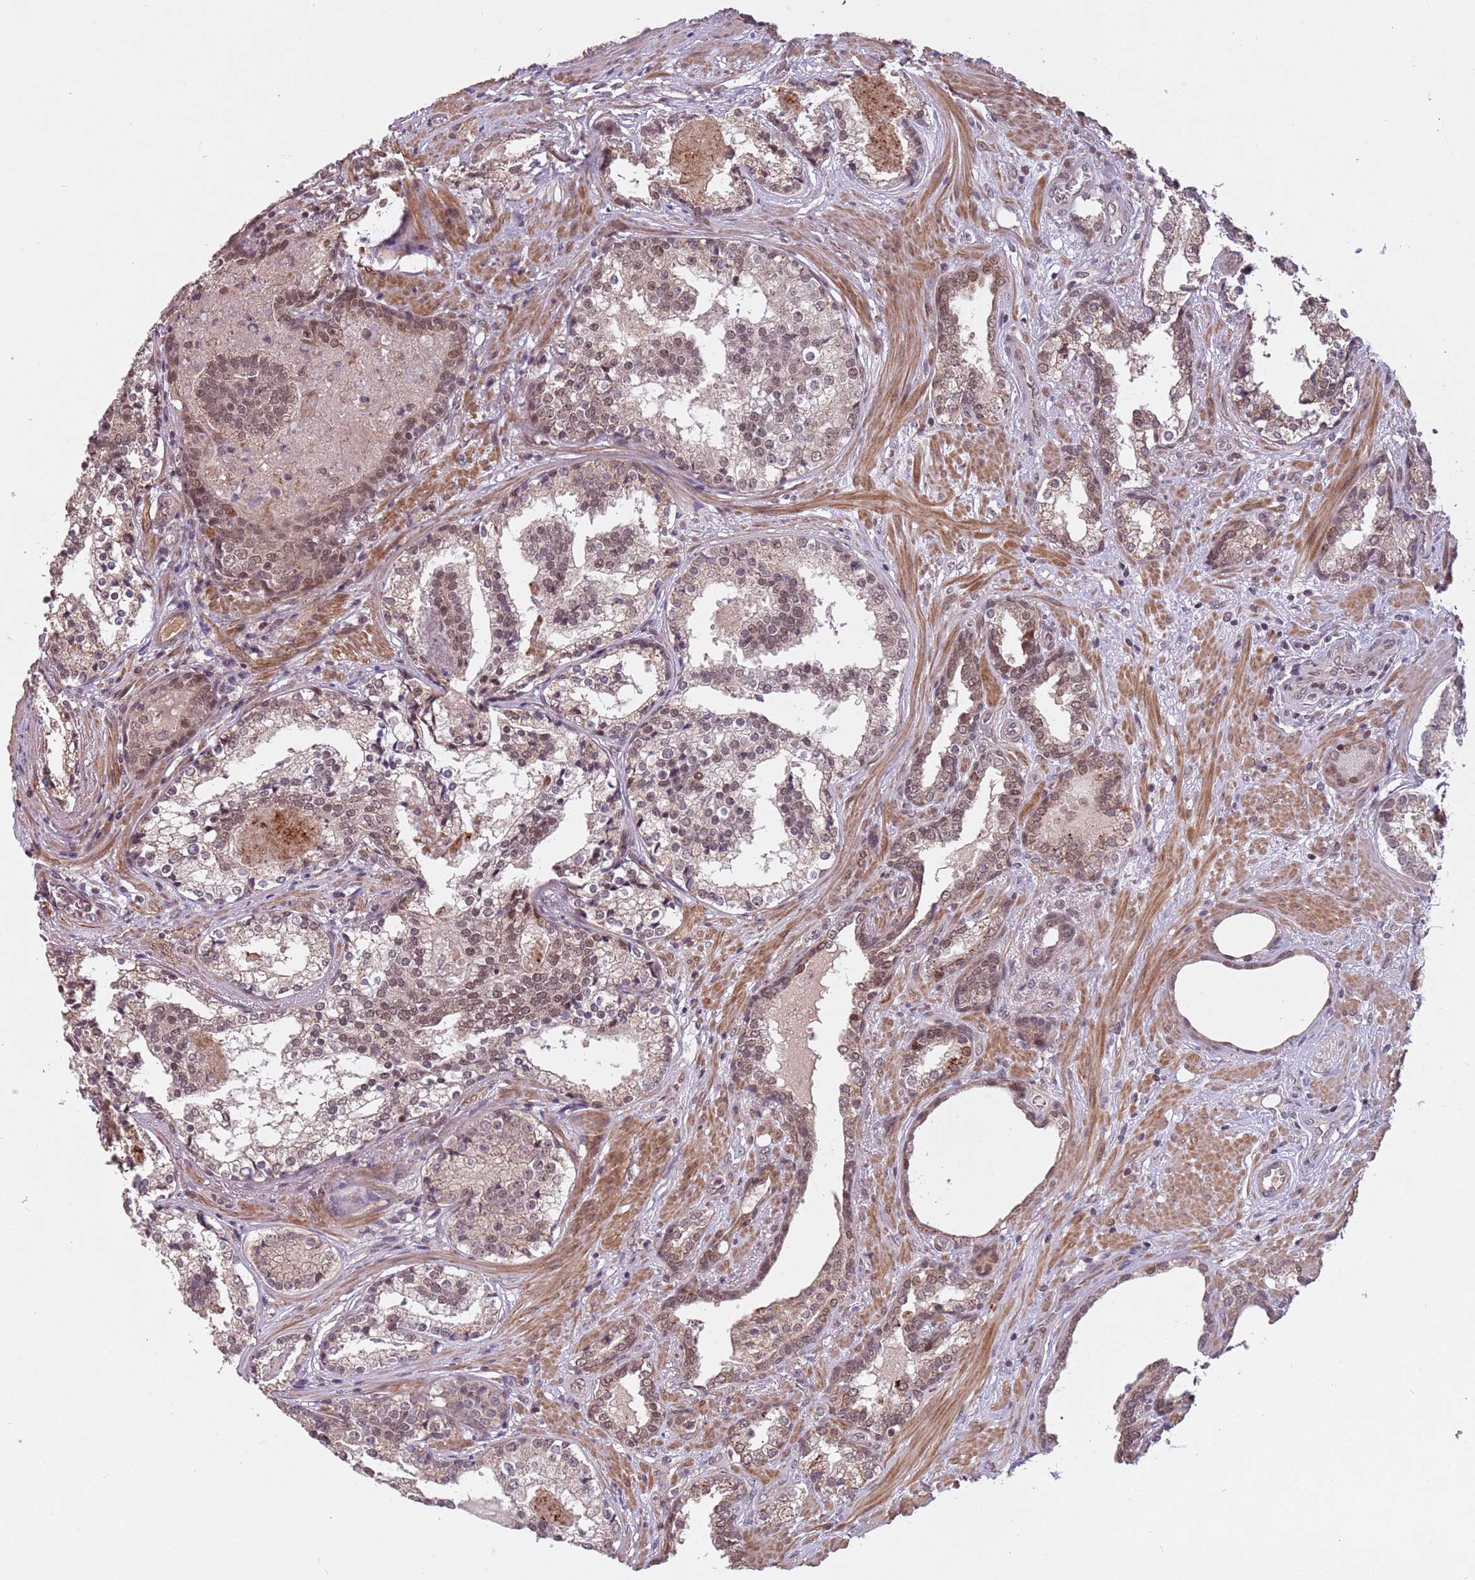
{"staining": {"intensity": "moderate", "quantity": "25%-75%", "location": "nuclear"}, "tissue": "prostate cancer", "cell_type": "Tumor cells", "image_type": "cancer", "snomed": [{"axis": "morphology", "description": "Adenocarcinoma, High grade"}, {"axis": "topography", "description": "Prostate"}], "caption": "Protein staining of prostate cancer (high-grade adenocarcinoma) tissue displays moderate nuclear expression in about 25%-75% of tumor cells. The staining was performed using DAB (3,3'-diaminobenzidine) to visualize the protein expression in brown, while the nuclei were stained in blue with hematoxylin (Magnification: 20x).", "gene": "SUDS3", "patient": {"sex": "male", "age": 58}}